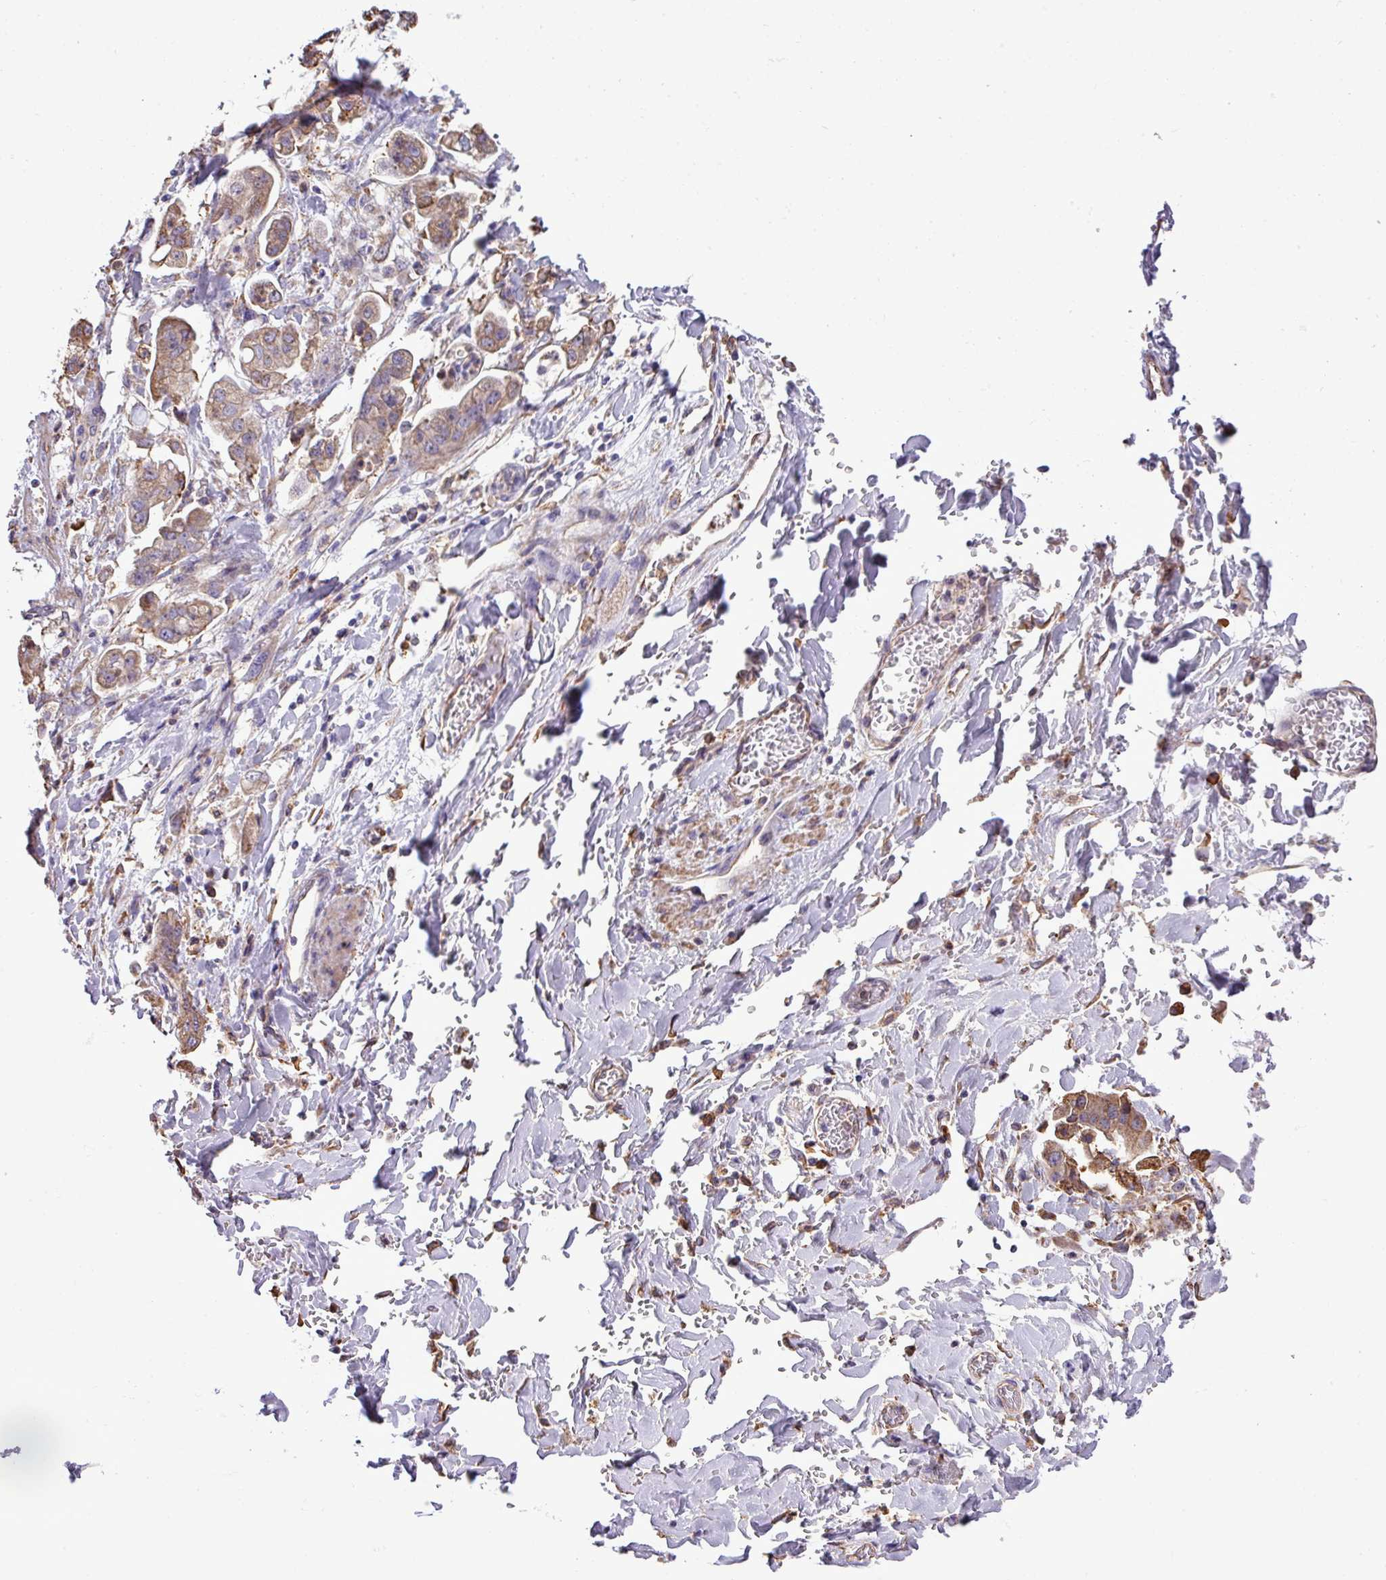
{"staining": {"intensity": "moderate", "quantity": ">75%", "location": "cytoplasmic/membranous"}, "tissue": "stomach cancer", "cell_type": "Tumor cells", "image_type": "cancer", "snomed": [{"axis": "morphology", "description": "Adenocarcinoma, NOS"}, {"axis": "topography", "description": "Stomach"}], "caption": "Immunohistochemistry (IHC) (DAB (3,3'-diaminobenzidine)) staining of stomach adenocarcinoma displays moderate cytoplasmic/membranous protein expression in approximately >75% of tumor cells. (DAB = brown stain, brightfield microscopy at high magnification).", "gene": "ZSCAN5A", "patient": {"sex": "male", "age": 62}}